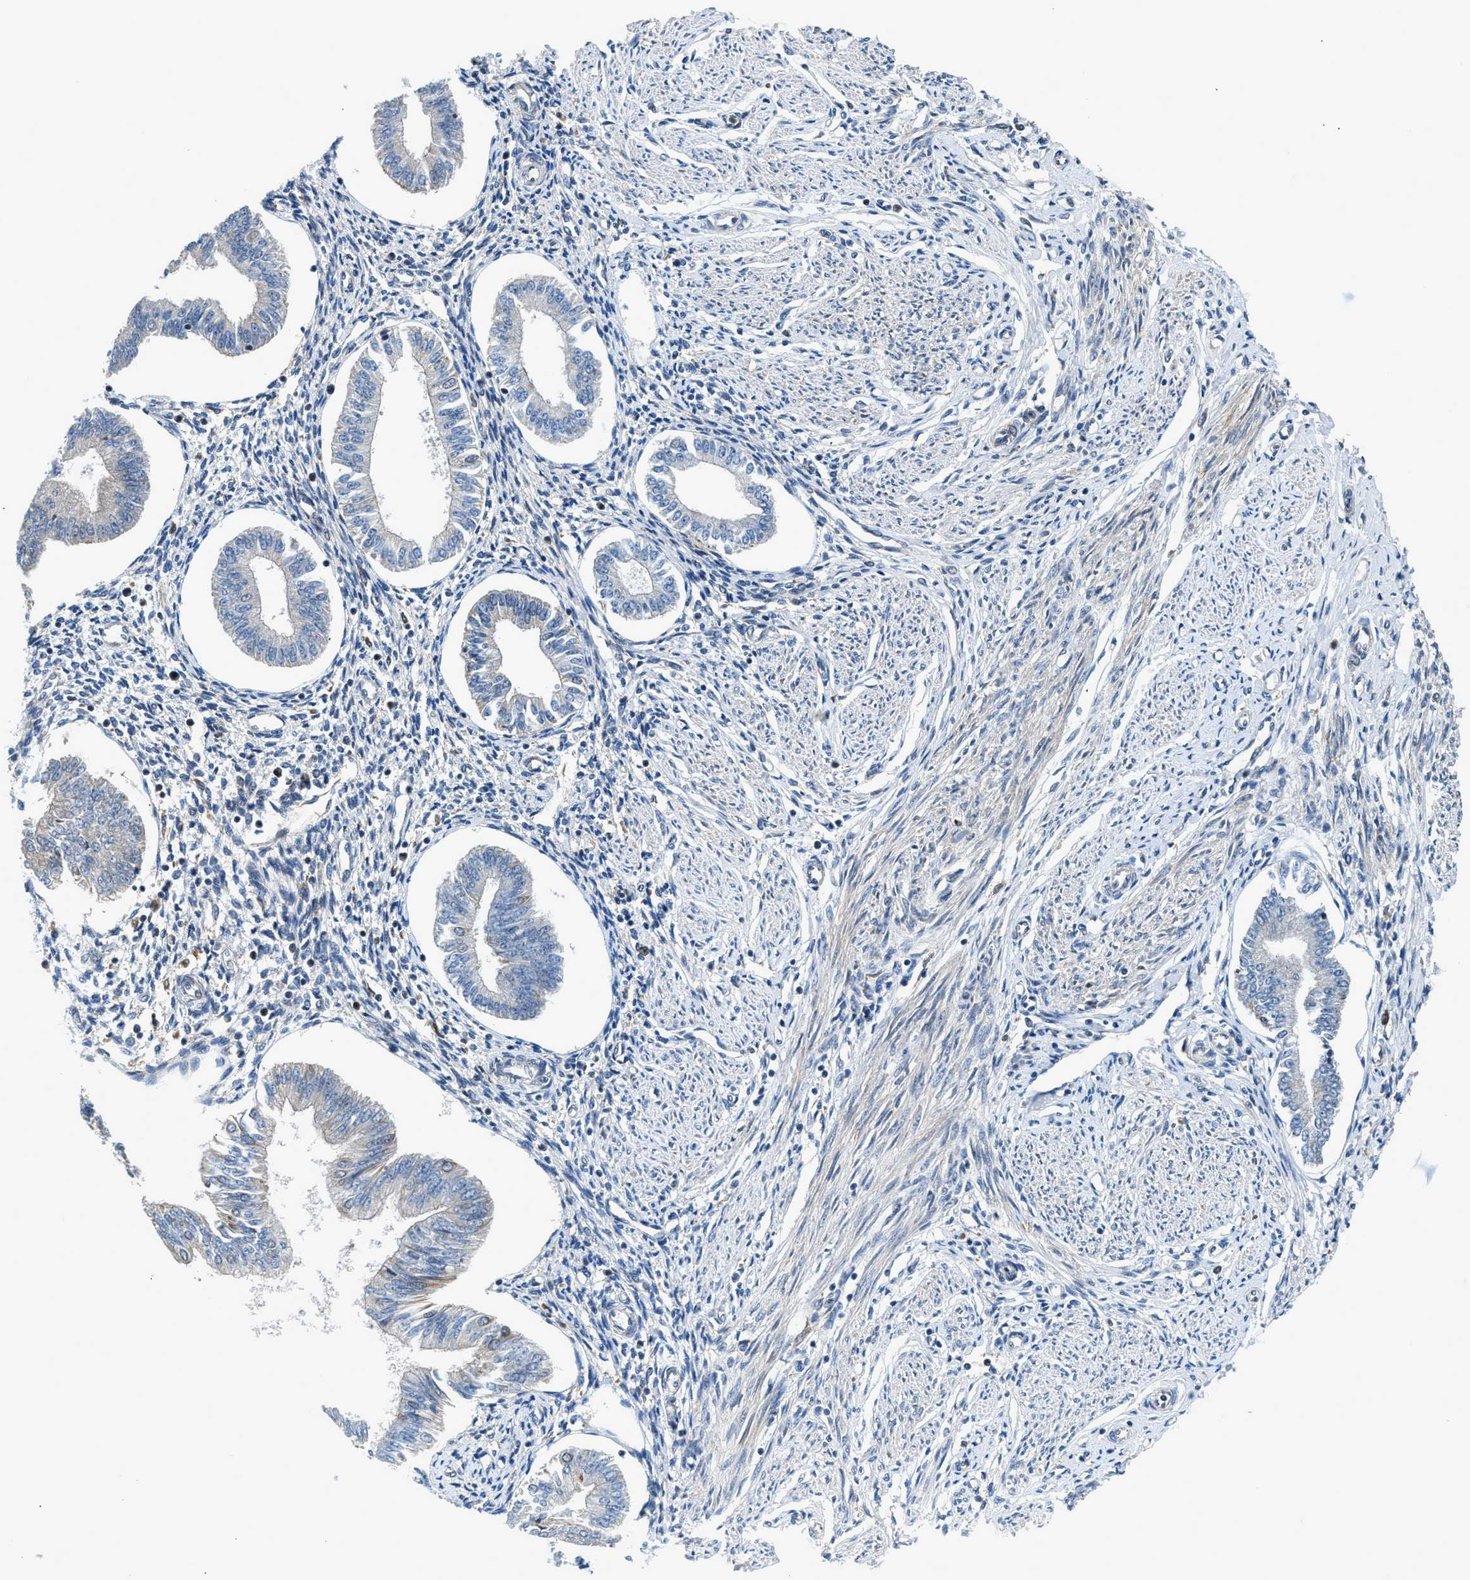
{"staining": {"intensity": "weak", "quantity": "<25%", "location": "nuclear"}, "tissue": "endometrium", "cell_type": "Cells in endometrial stroma", "image_type": "normal", "snomed": [{"axis": "morphology", "description": "Normal tissue, NOS"}, {"axis": "topography", "description": "Endometrium"}], "caption": "Immunohistochemistry histopathology image of benign endometrium: endometrium stained with DAB demonstrates no significant protein expression in cells in endometrial stroma.", "gene": "RETREG3", "patient": {"sex": "female", "age": 50}}